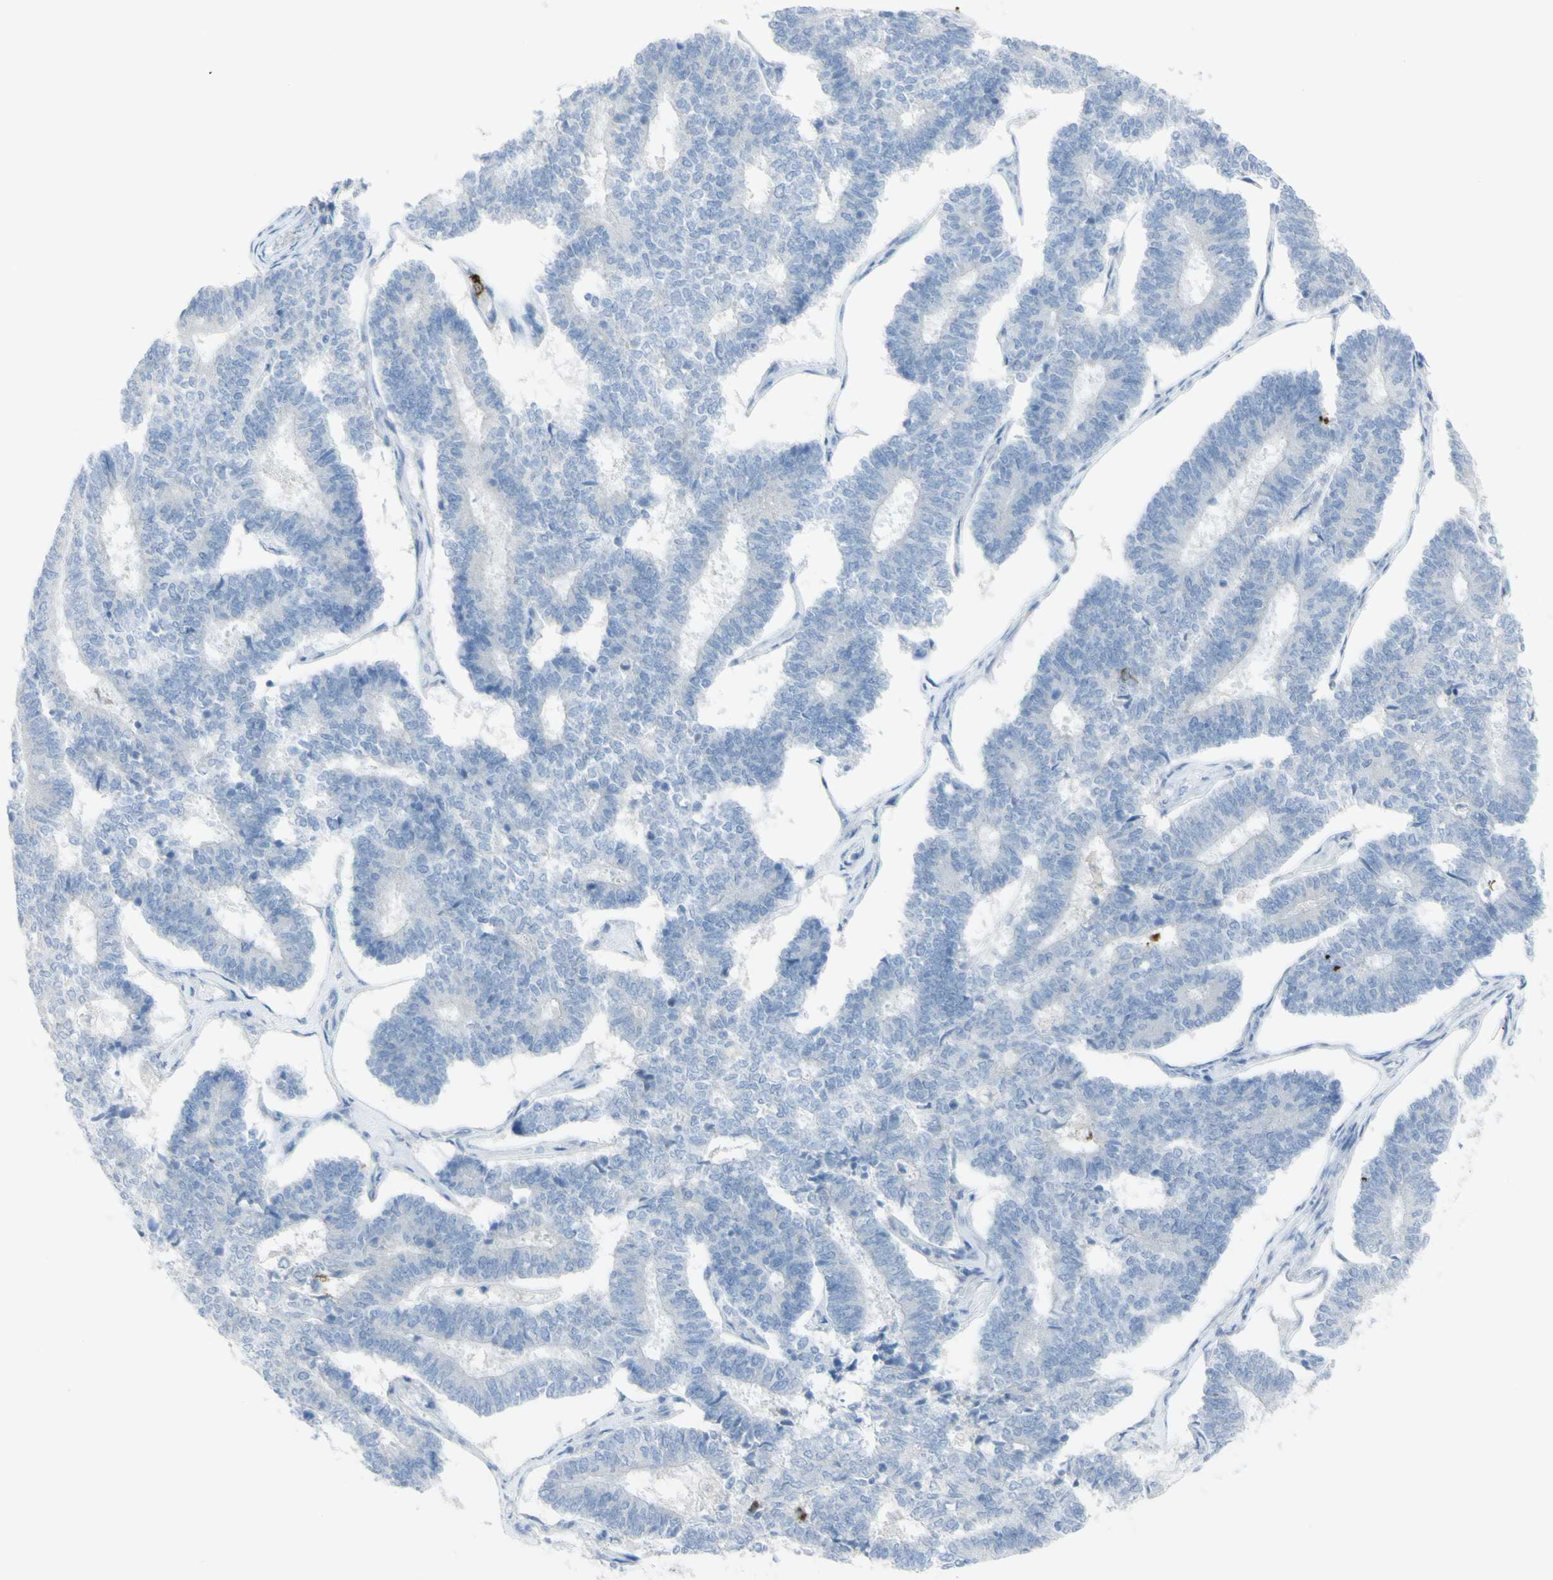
{"staining": {"intensity": "negative", "quantity": "none", "location": "none"}, "tissue": "endometrial cancer", "cell_type": "Tumor cells", "image_type": "cancer", "snomed": [{"axis": "morphology", "description": "Adenocarcinoma, NOS"}, {"axis": "topography", "description": "Endometrium"}], "caption": "High power microscopy image of an IHC histopathology image of endometrial adenocarcinoma, revealing no significant staining in tumor cells.", "gene": "CD207", "patient": {"sex": "female", "age": 70}}